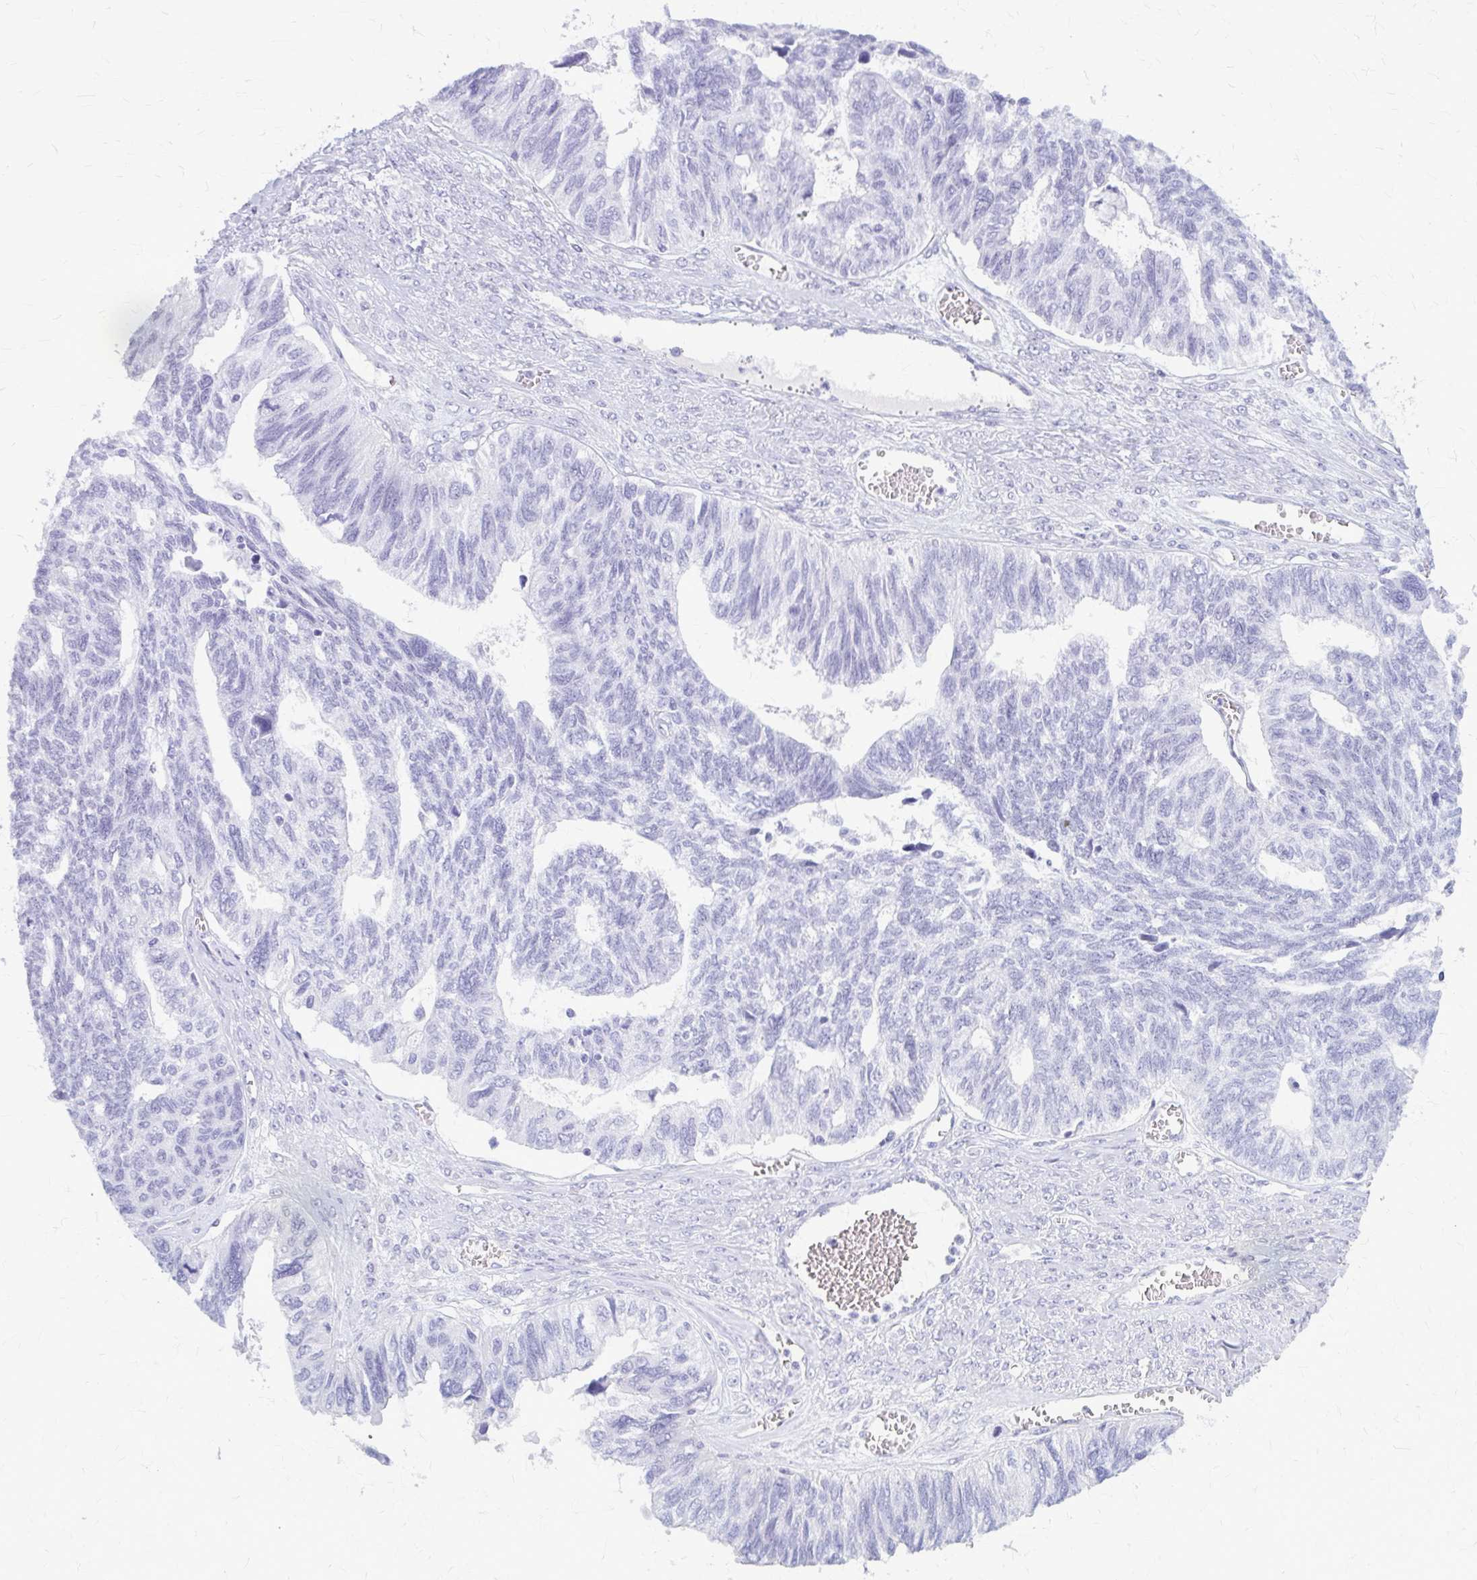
{"staining": {"intensity": "negative", "quantity": "none", "location": "none"}, "tissue": "ovarian cancer", "cell_type": "Tumor cells", "image_type": "cancer", "snomed": [{"axis": "morphology", "description": "Cystadenocarcinoma, serous, NOS"}, {"axis": "topography", "description": "Ovary"}], "caption": "Immunohistochemistry (IHC) image of ovarian cancer stained for a protein (brown), which exhibits no positivity in tumor cells.", "gene": "KLHDC7A", "patient": {"sex": "female", "age": 79}}